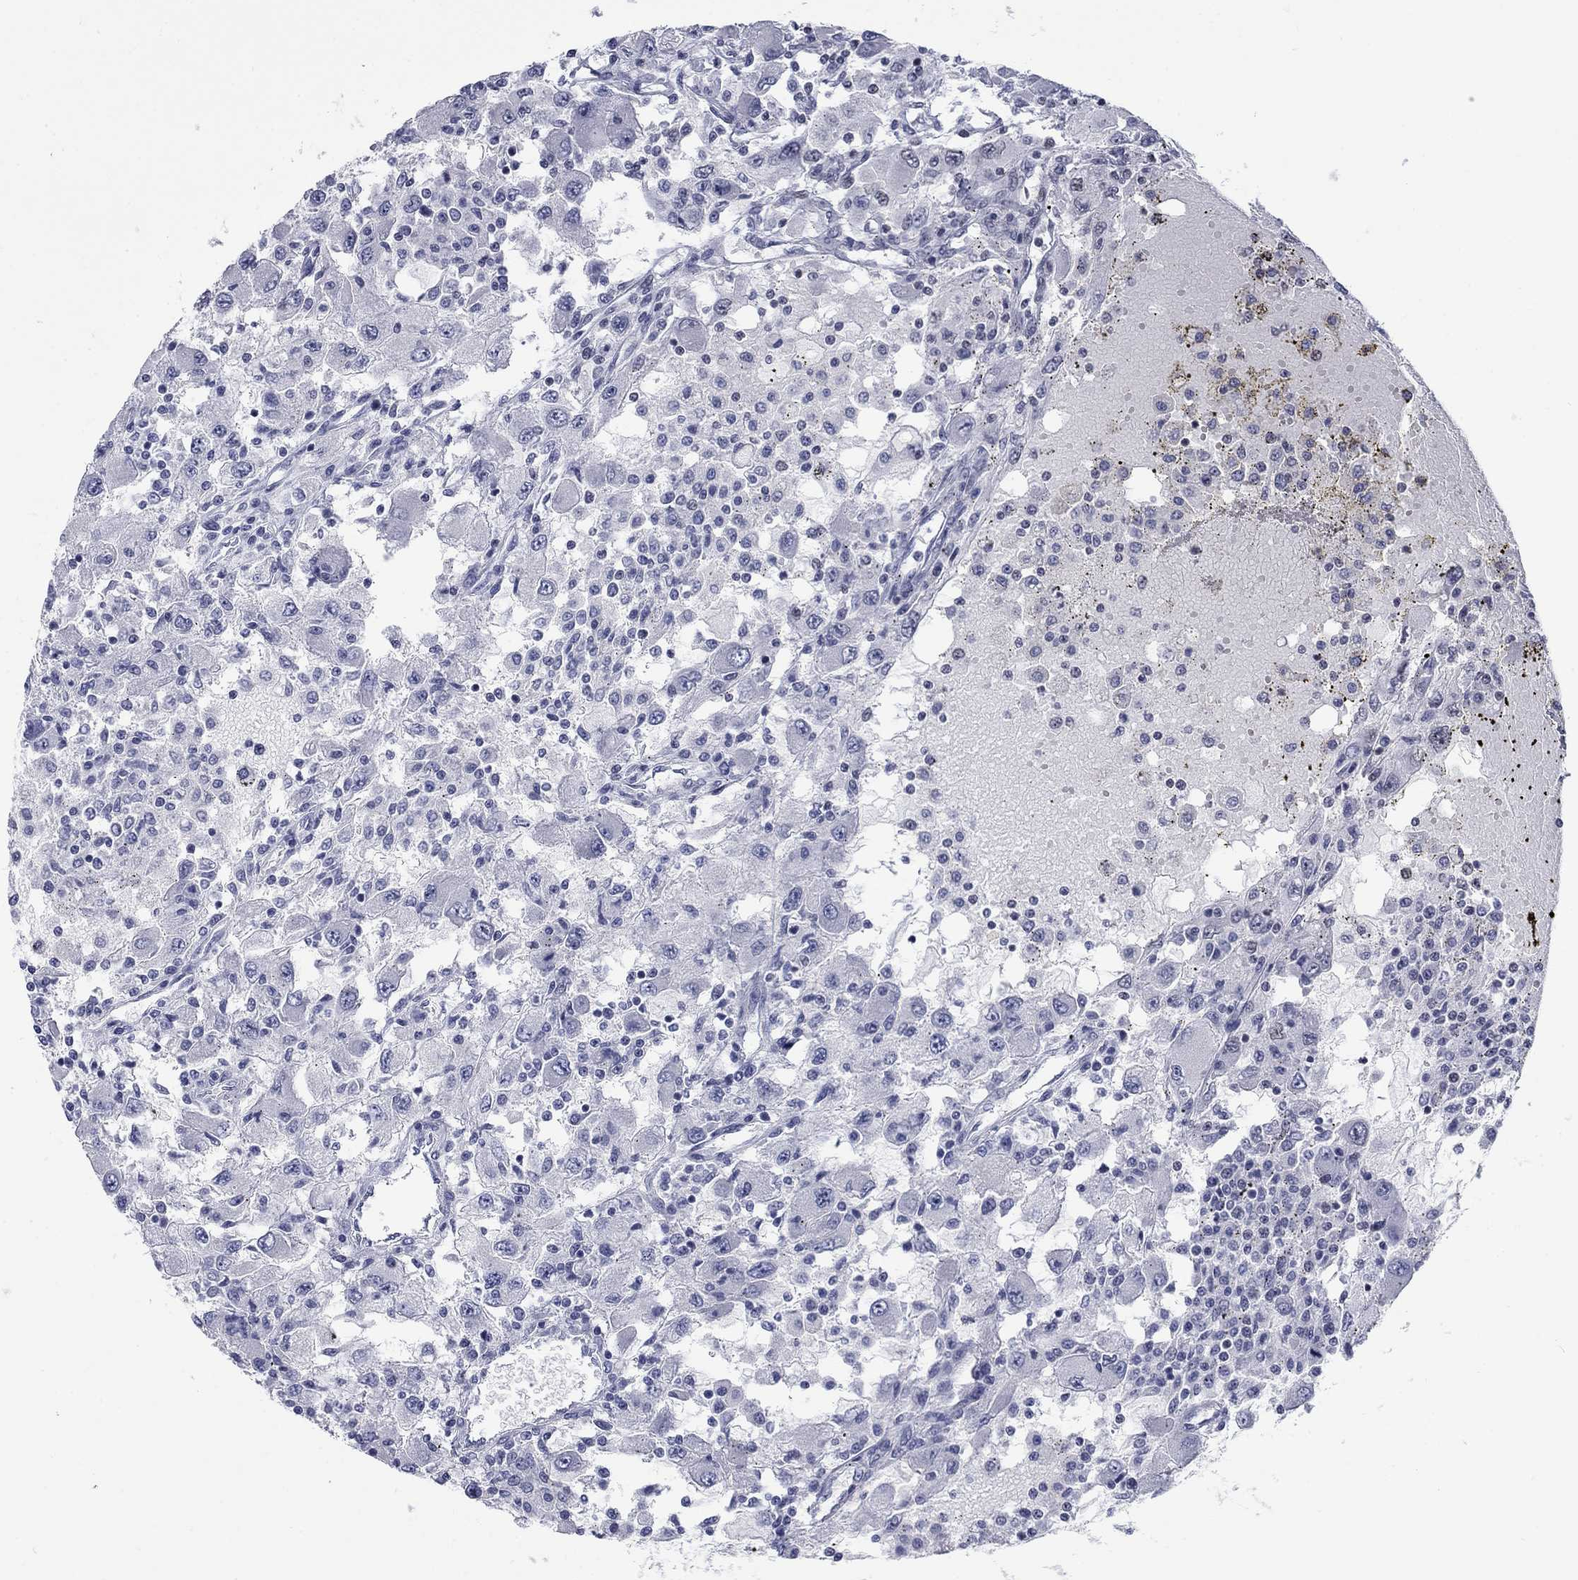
{"staining": {"intensity": "negative", "quantity": "none", "location": "none"}, "tissue": "renal cancer", "cell_type": "Tumor cells", "image_type": "cancer", "snomed": [{"axis": "morphology", "description": "Adenocarcinoma, NOS"}, {"axis": "topography", "description": "Kidney"}], "caption": "Tumor cells show no significant protein positivity in renal adenocarcinoma. (Stains: DAB immunohistochemistry with hematoxylin counter stain, Microscopy: brightfield microscopy at high magnification).", "gene": "NPAS3", "patient": {"sex": "female", "age": 67}}